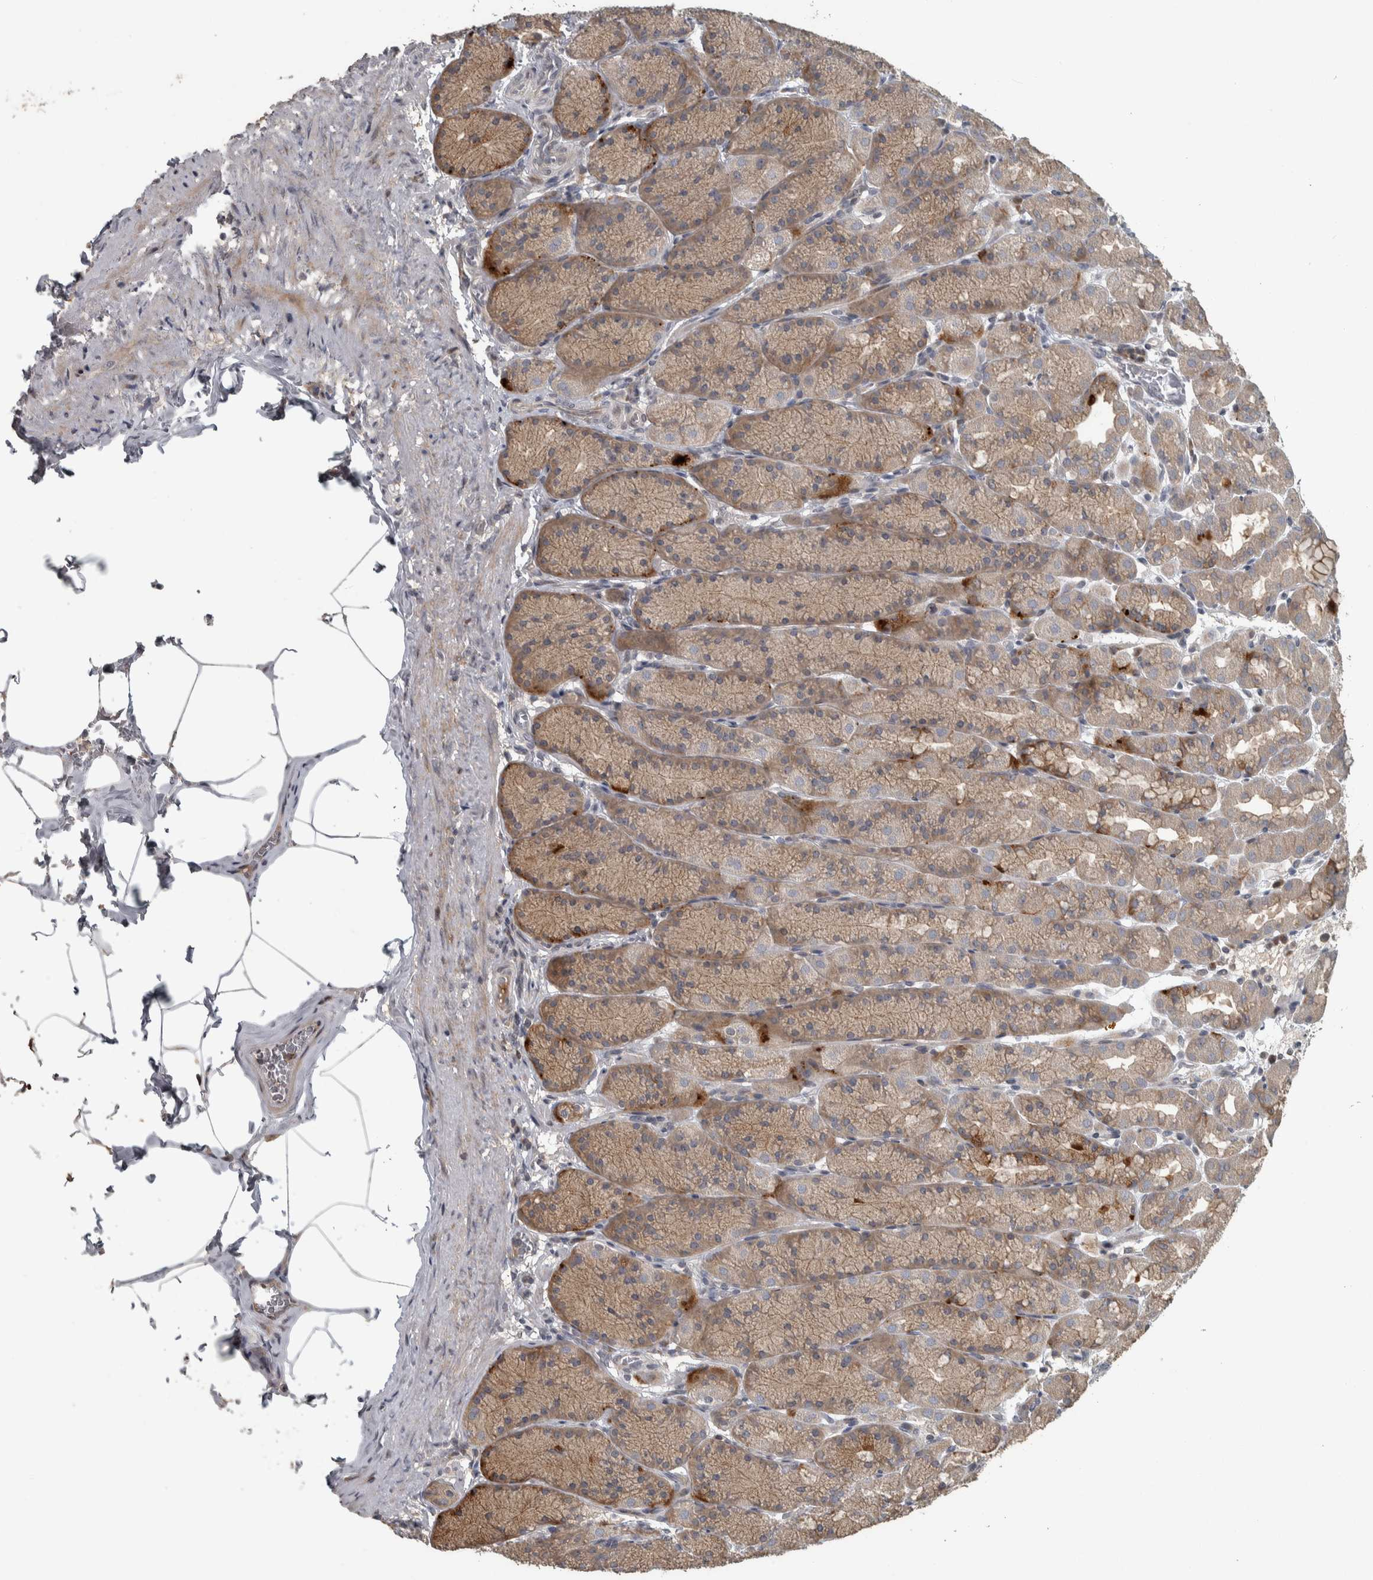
{"staining": {"intensity": "moderate", "quantity": "25%-75%", "location": "cytoplasmic/membranous"}, "tissue": "stomach", "cell_type": "Glandular cells", "image_type": "normal", "snomed": [{"axis": "morphology", "description": "Normal tissue, NOS"}, {"axis": "topography", "description": "Stomach"}], "caption": "Moderate cytoplasmic/membranous staining is seen in approximately 25%-75% of glandular cells in normal stomach.", "gene": "ERAL1", "patient": {"sex": "male", "age": 42}}